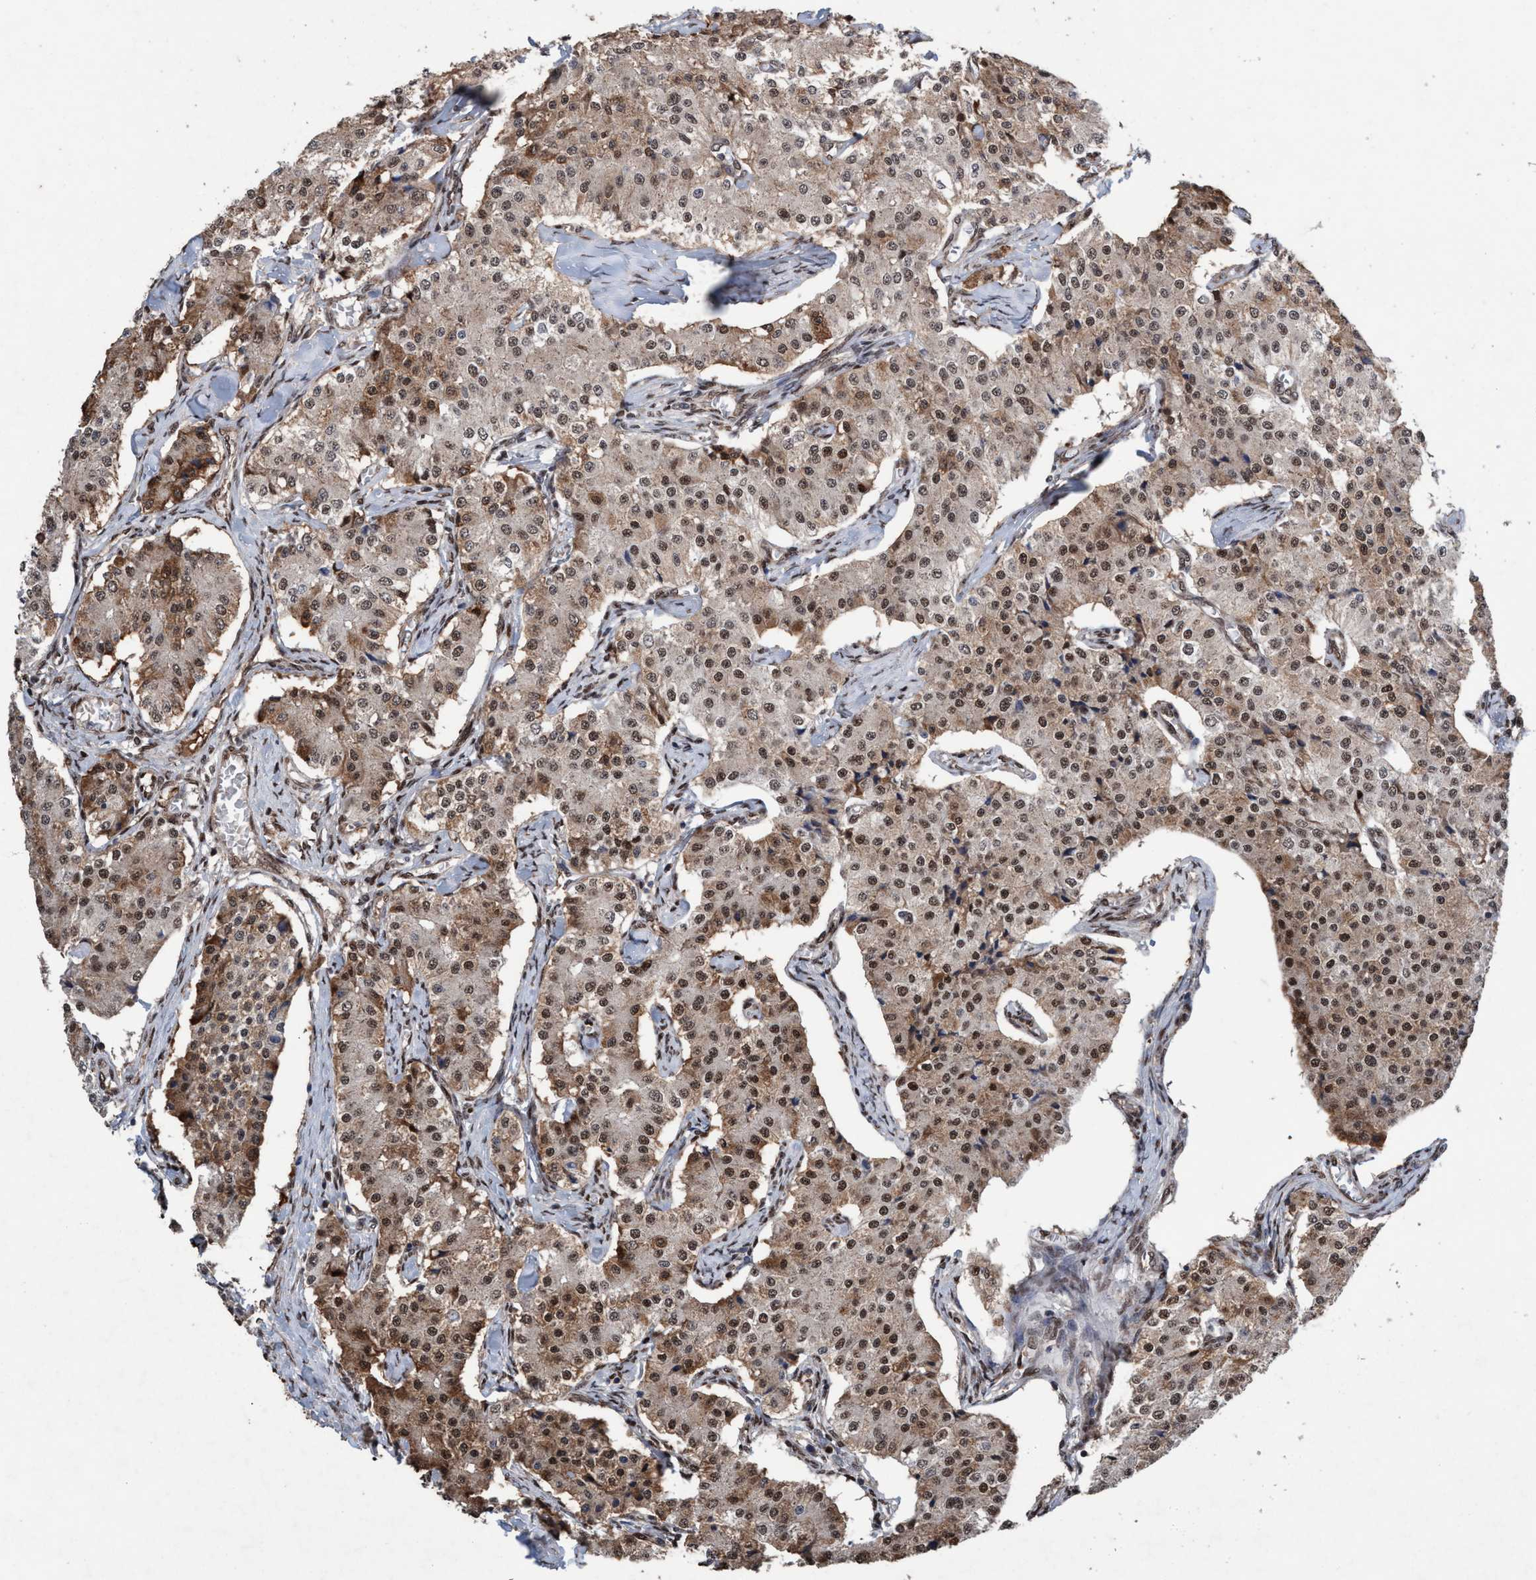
{"staining": {"intensity": "moderate", "quantity": ">75%", "location": "cytoplasmic/membranous,nuclear"}, "tissue": "carcinoid", "cell_type": "Tumor cells", "image_type": "cancer", "snomed": [{"axis": "morphology", "description": "Carcinoid, malignant, NOS"}, {"axis": "topography", "description": "Colon"}], "caption": "Carcinoid stained with a brown dye demonstrates moderate cytoplasmic/membranous and nuclear positive expression in about >75% of tumor cells.", "gene": "METAP2", "patient": {"sex": "female", "age": 52}}